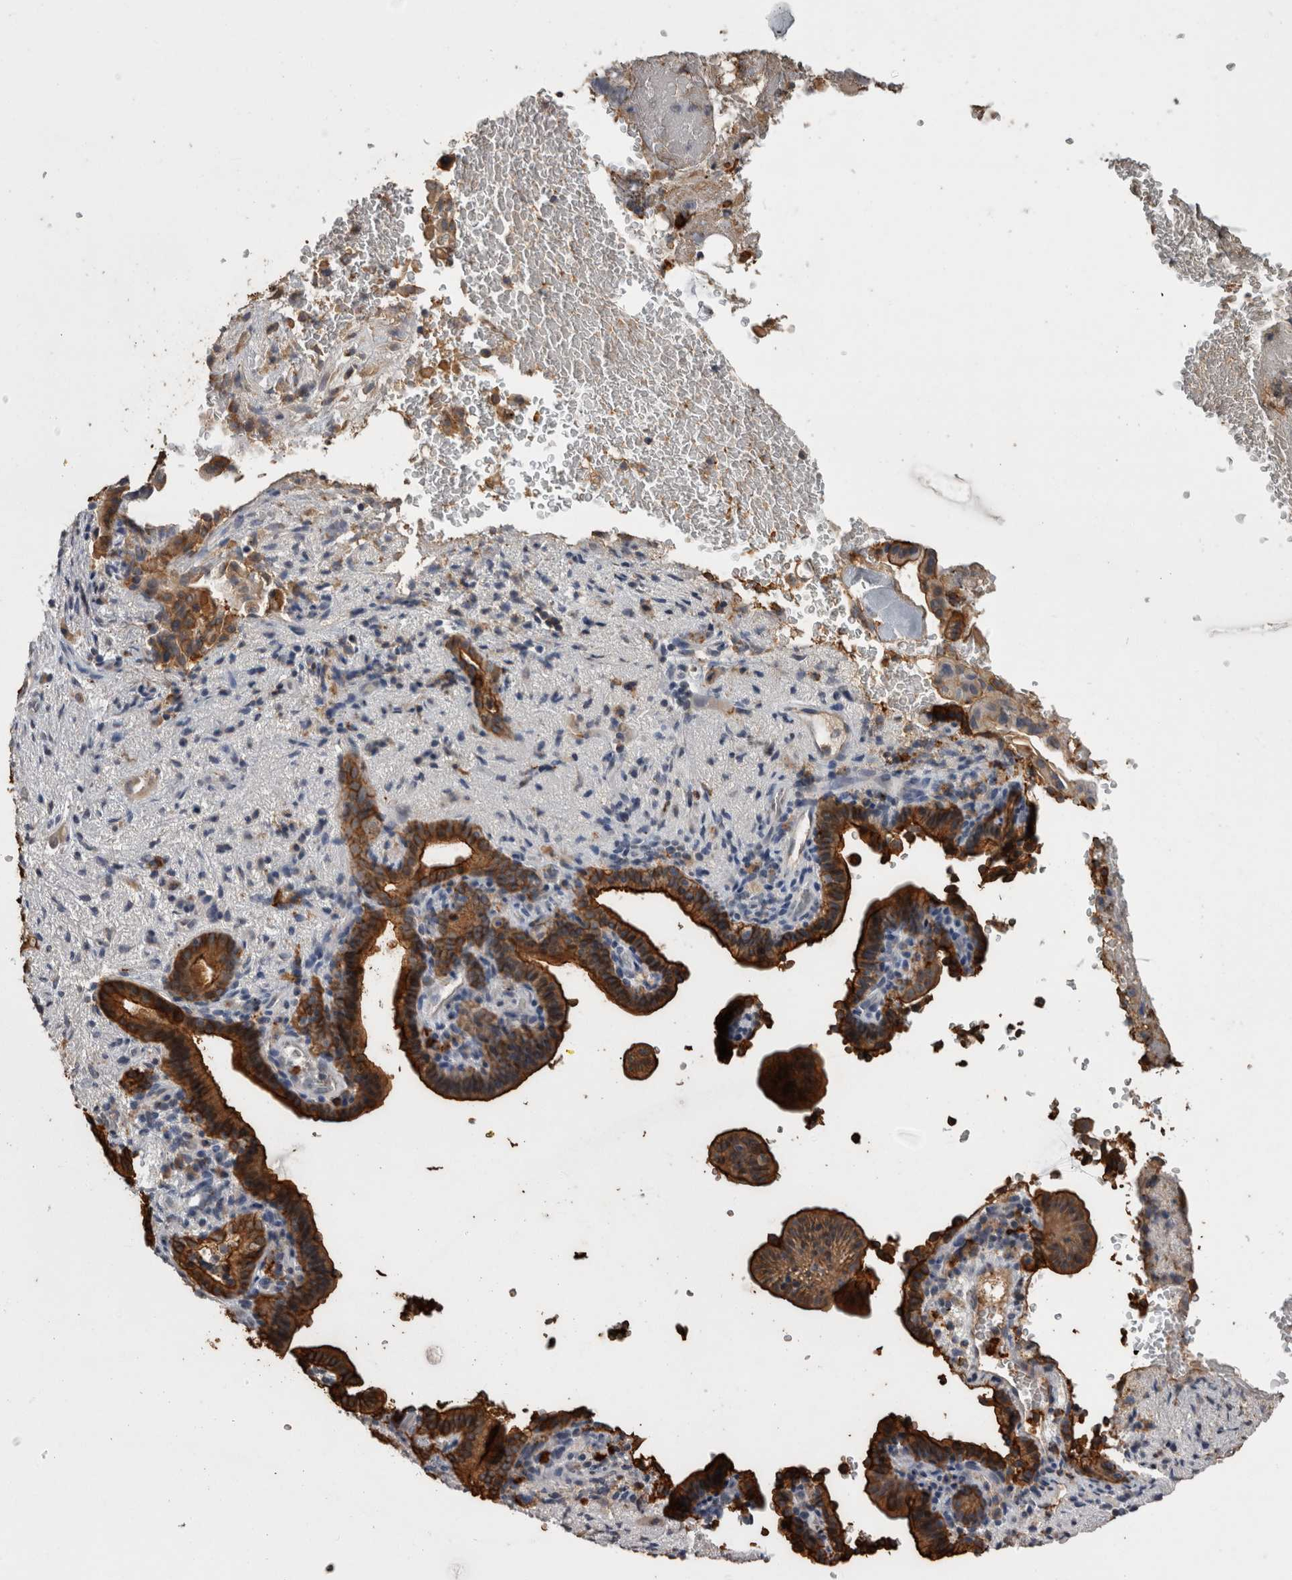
{"staining": {"intensity": "strong", "quantity": ">75%", "location": "cytoplasmic/membranous"}, "tissue": "liver cancer", "cell_type": "Tumor cells", "image_type": "cancer", "snomed": [{"axis": "morphology", "description": "Cholangiocarcinoma"}, {"axis": "topography", "description": "Liver"}], "caption": "Human liver cholangiocarcinoma stained with a protein marker shows strong staining in tumor cells.", "gene": "ANXA13", "patient": {"sex": "female", "age": 68}}